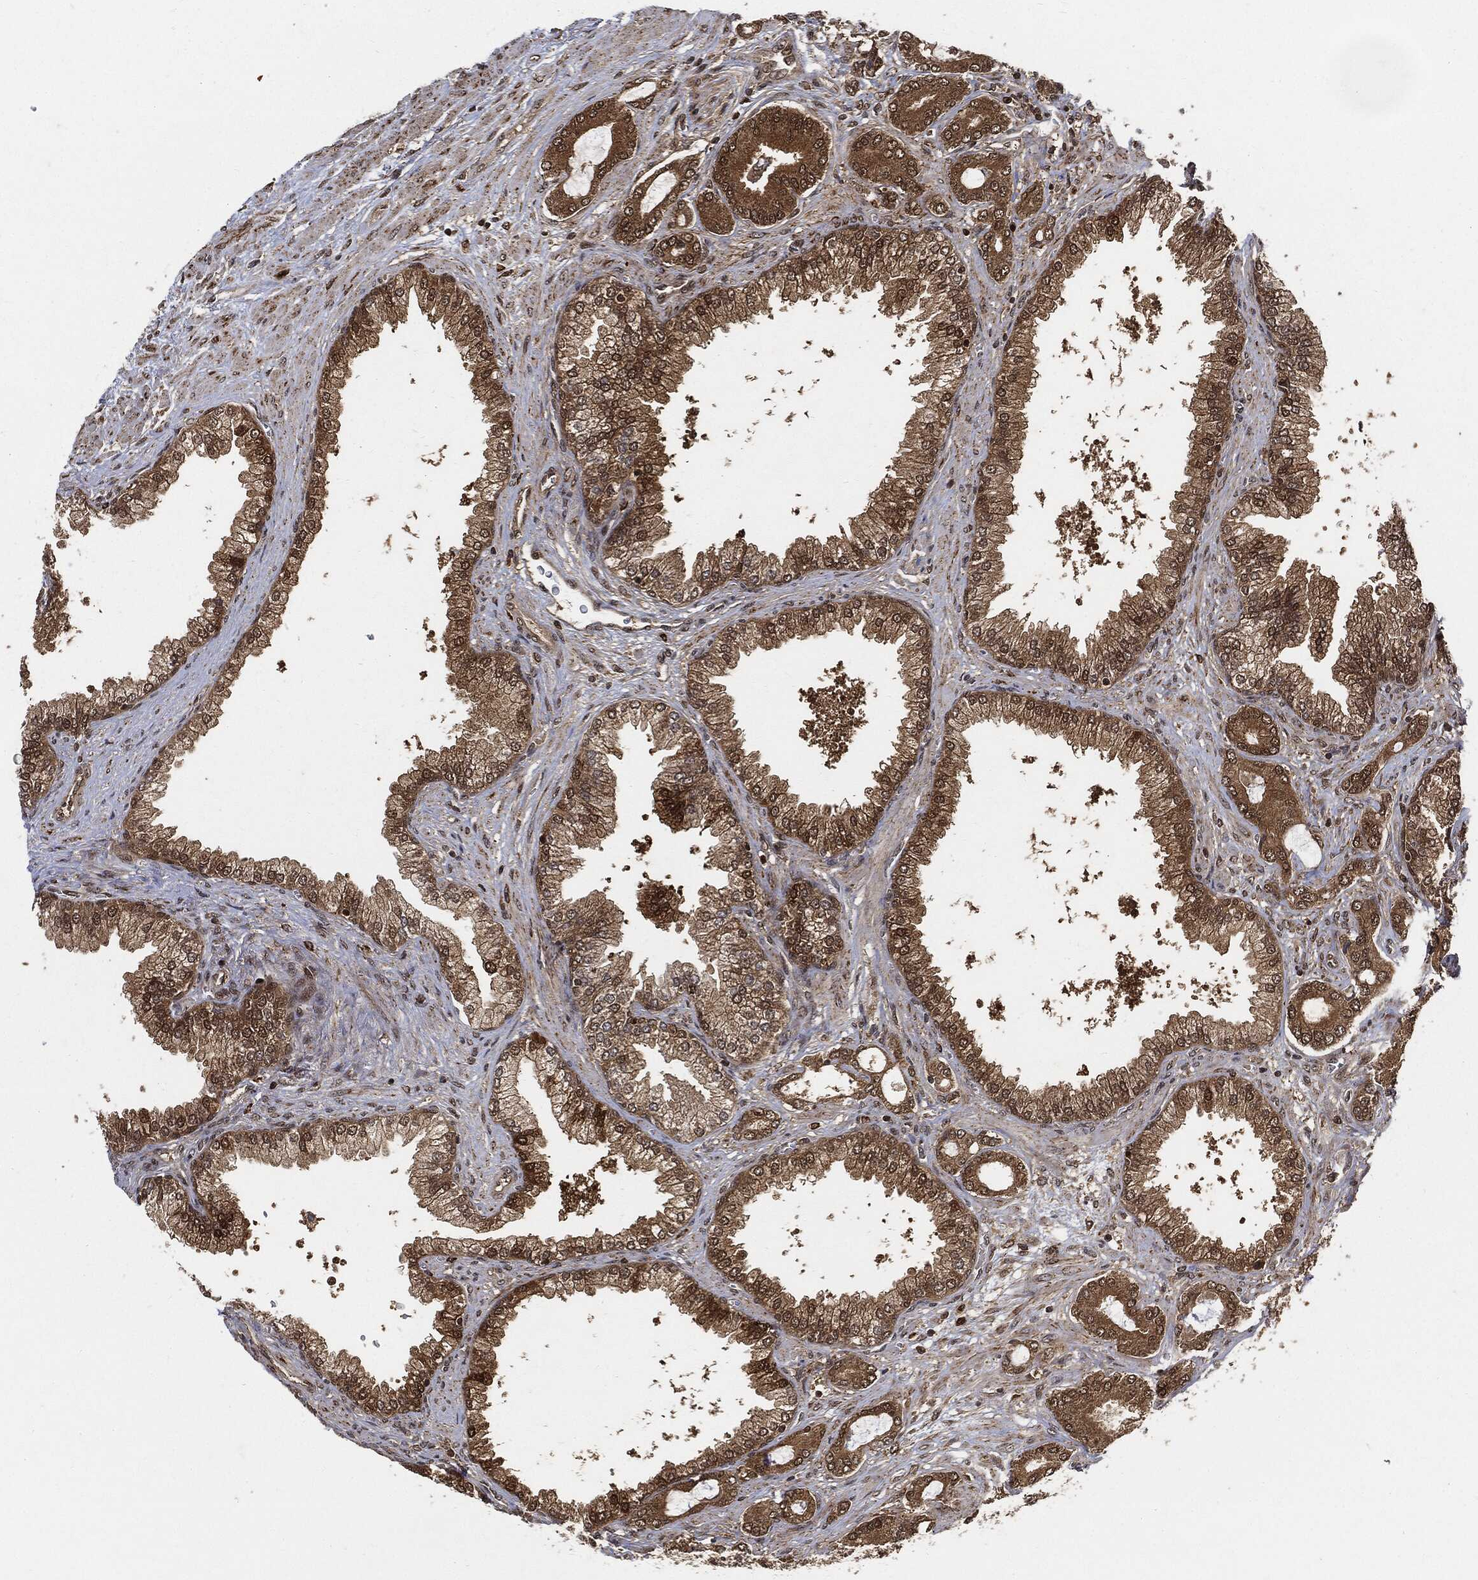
{"staining": {"intensity": "moderate", "quantity": ">75%", "location": "cytoplasmic/membranous,nuclear"}, "tissue": "prostate cancer", "cell_type": "Tumor cells", "image_type": "cancer", "snomed": [{"axis": "morphology", "description": "Adenocarcinoma, Low grade"}, {"axis": "topography", "description": "Prostate"}], "caption": "Moderate cytoplasmic/membranous and nuclear protein expression is appreciated in approximately >75% of tumor cells in prostate low-grade adenocarcinoma.", "gene": "CUTA", "patient": {"sex": "male", "age": 68}}